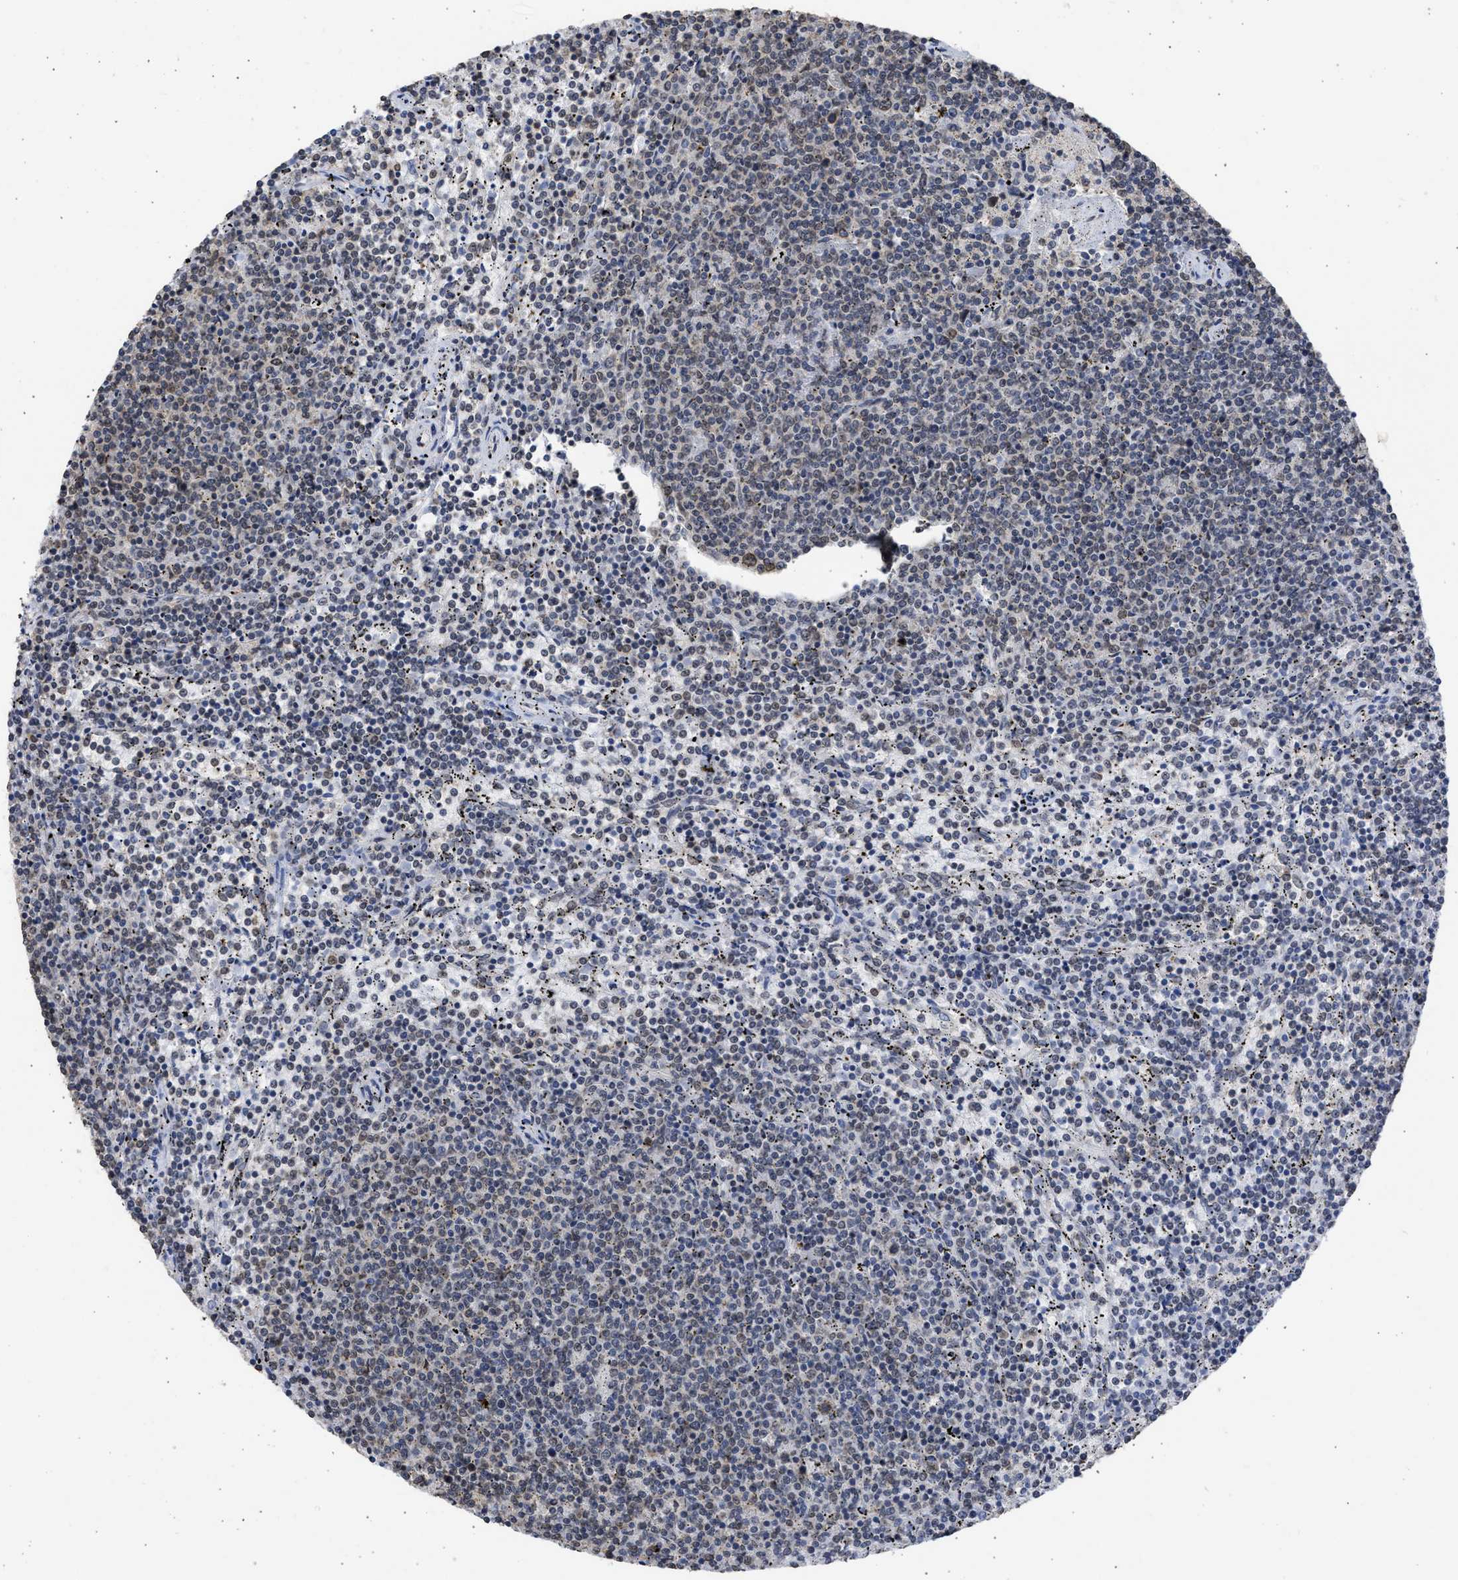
{"staining": {"intensity": "negative", "quantity": "none", "location": "none"}, "tissue": "lymphoma", "cell_type": "Tumor cells", "image_type": "cancer", "snomed": [{"axis": "morphology", "description": "Malignant lymphoma, non-Hodgkin's type, Low grade"}, {"axis": "topography", "description": "Spleen"}], "caption": "This is an immunohistochemistry histopathology image of lymphoma. There is no positivity in tumor cells.", "gene": "NUP35", "patient": {"sex": "female", "age": 50}}